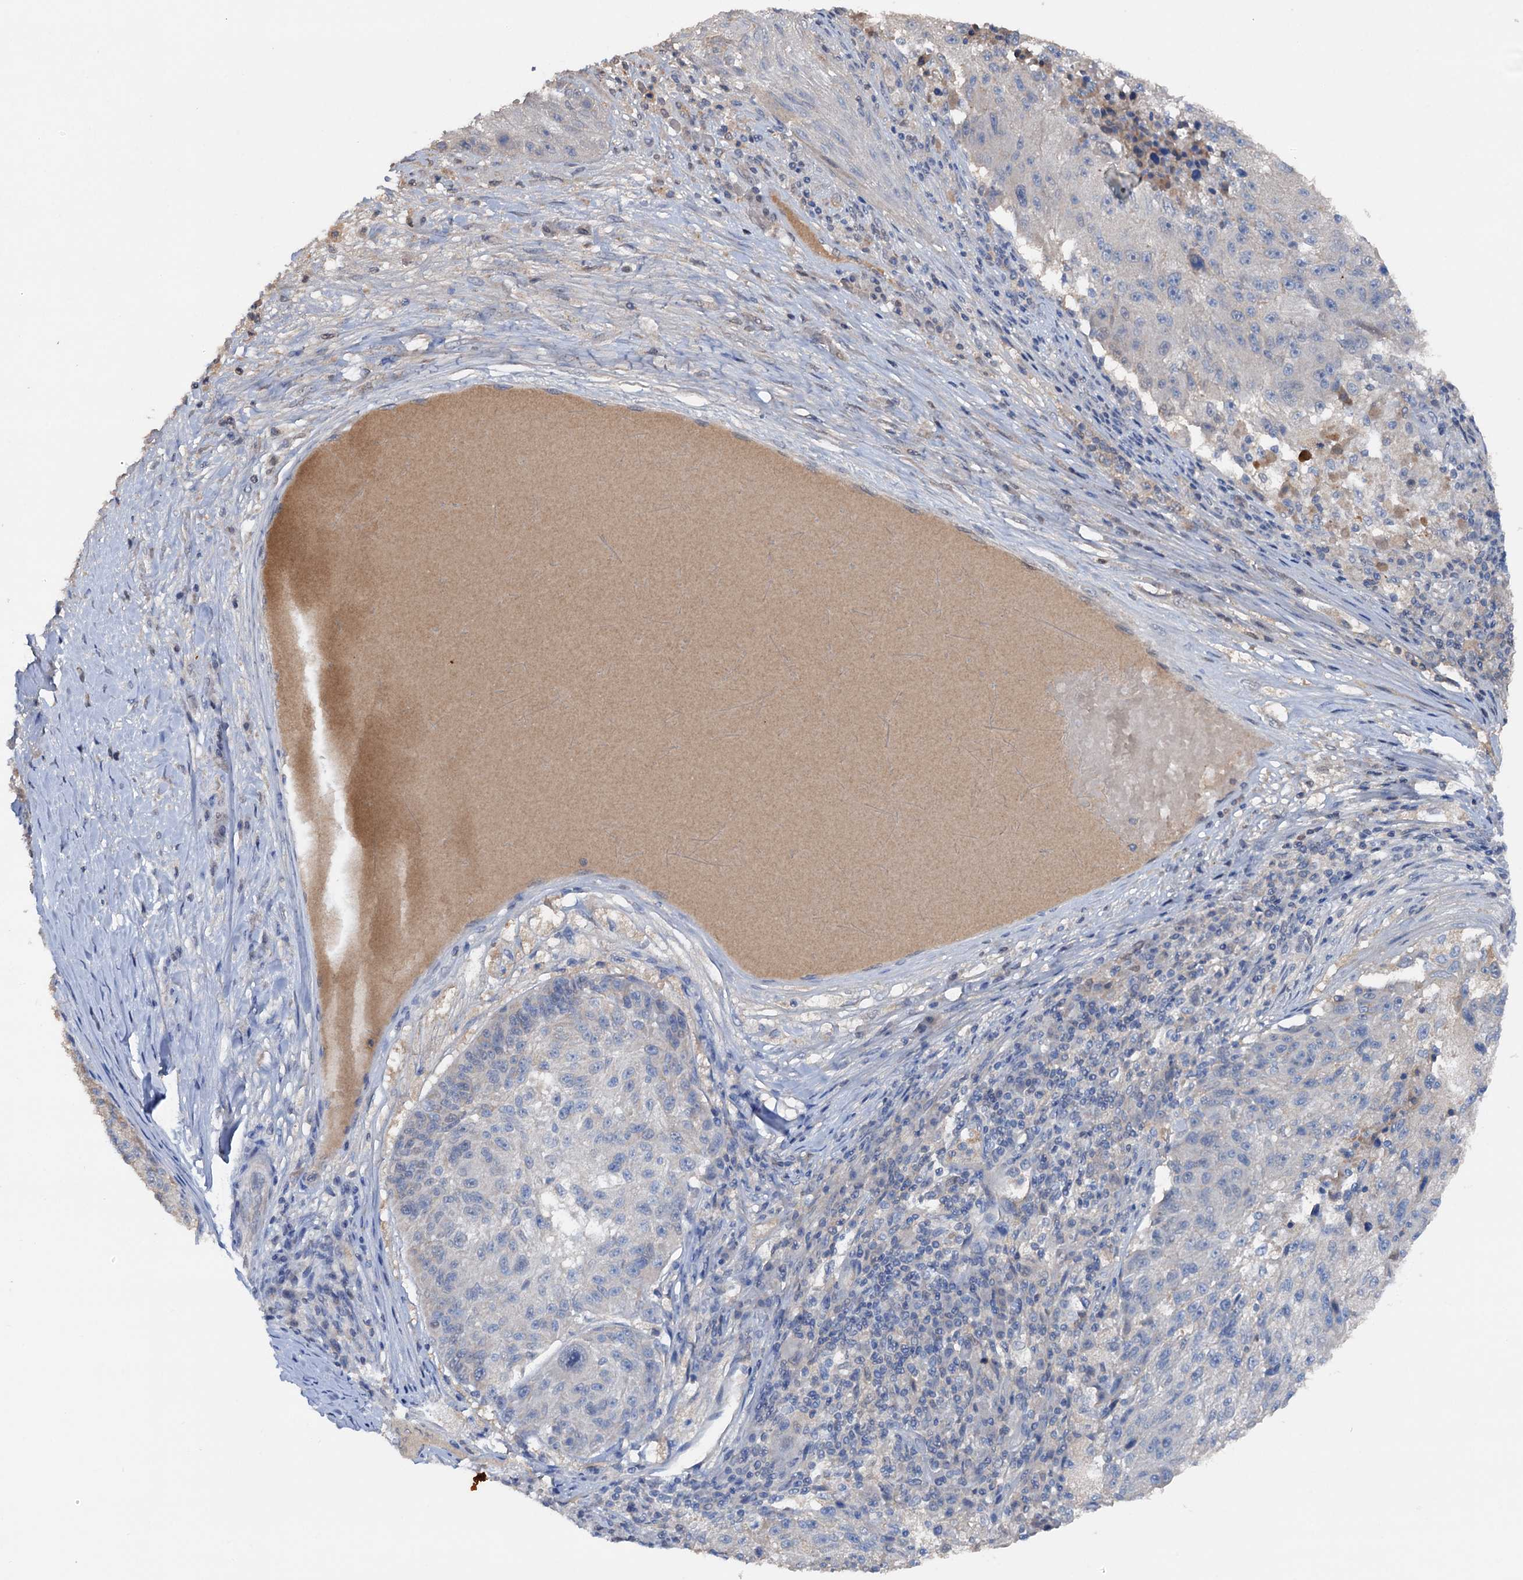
{"staining": {"intensity": "negative", "quantity": "none", "location": "none"}, "tissue": "melanoma", "cell_type": "Tumor cells", "image_type": "cancer", "snomed": [{"axis": "morphology", "description": "Malignant melanoma, NOS"}, {"axis": "topography", "description": "Skin"}], "caption": "Tumor cells are negative for protein expression in human malignant melanoma. (Stains: DAB IHC with hematoxylin counter stain, Microscopy: brightfield microscopy at high magnification).", "gene": "ARL13A", "patient": {"sex": "male", "age": 53}}